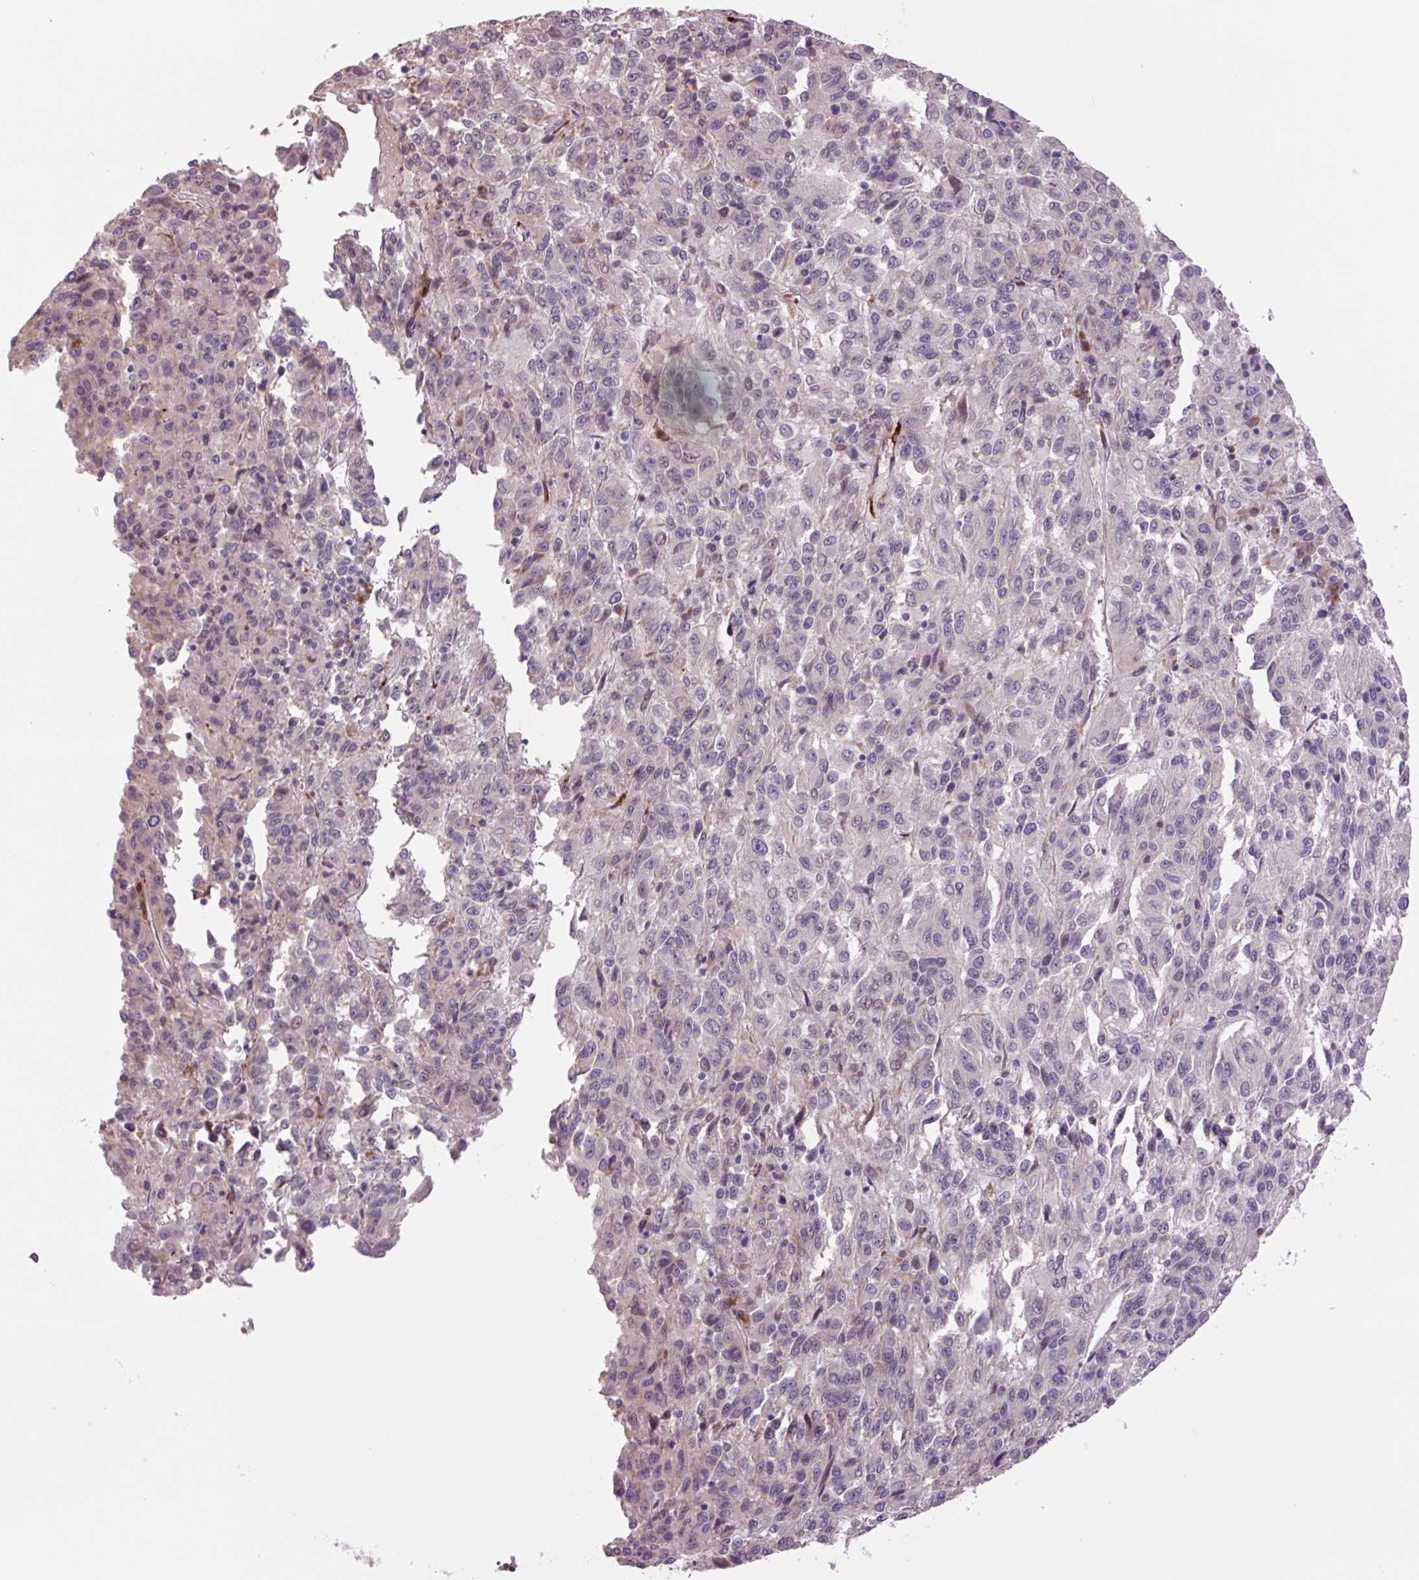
{"staining": {"intensity": "negative", "quantity": "none", "location": "none"}, "tissue": "melanoma", "cell_type": "Tumor cells", "image_type": "cancer", "snomed": [{"axis": "morphology", "description": "Malignant melanoma, Metastatic site"}, {"axis": "topography", "description": "Lung"}], "caption": "Tumor cells are negative for brown protein staining in malignant melanoma (metastatic site).", "gene": "PLA2G4A", "patient": {"sex": "male", "age": 64}}